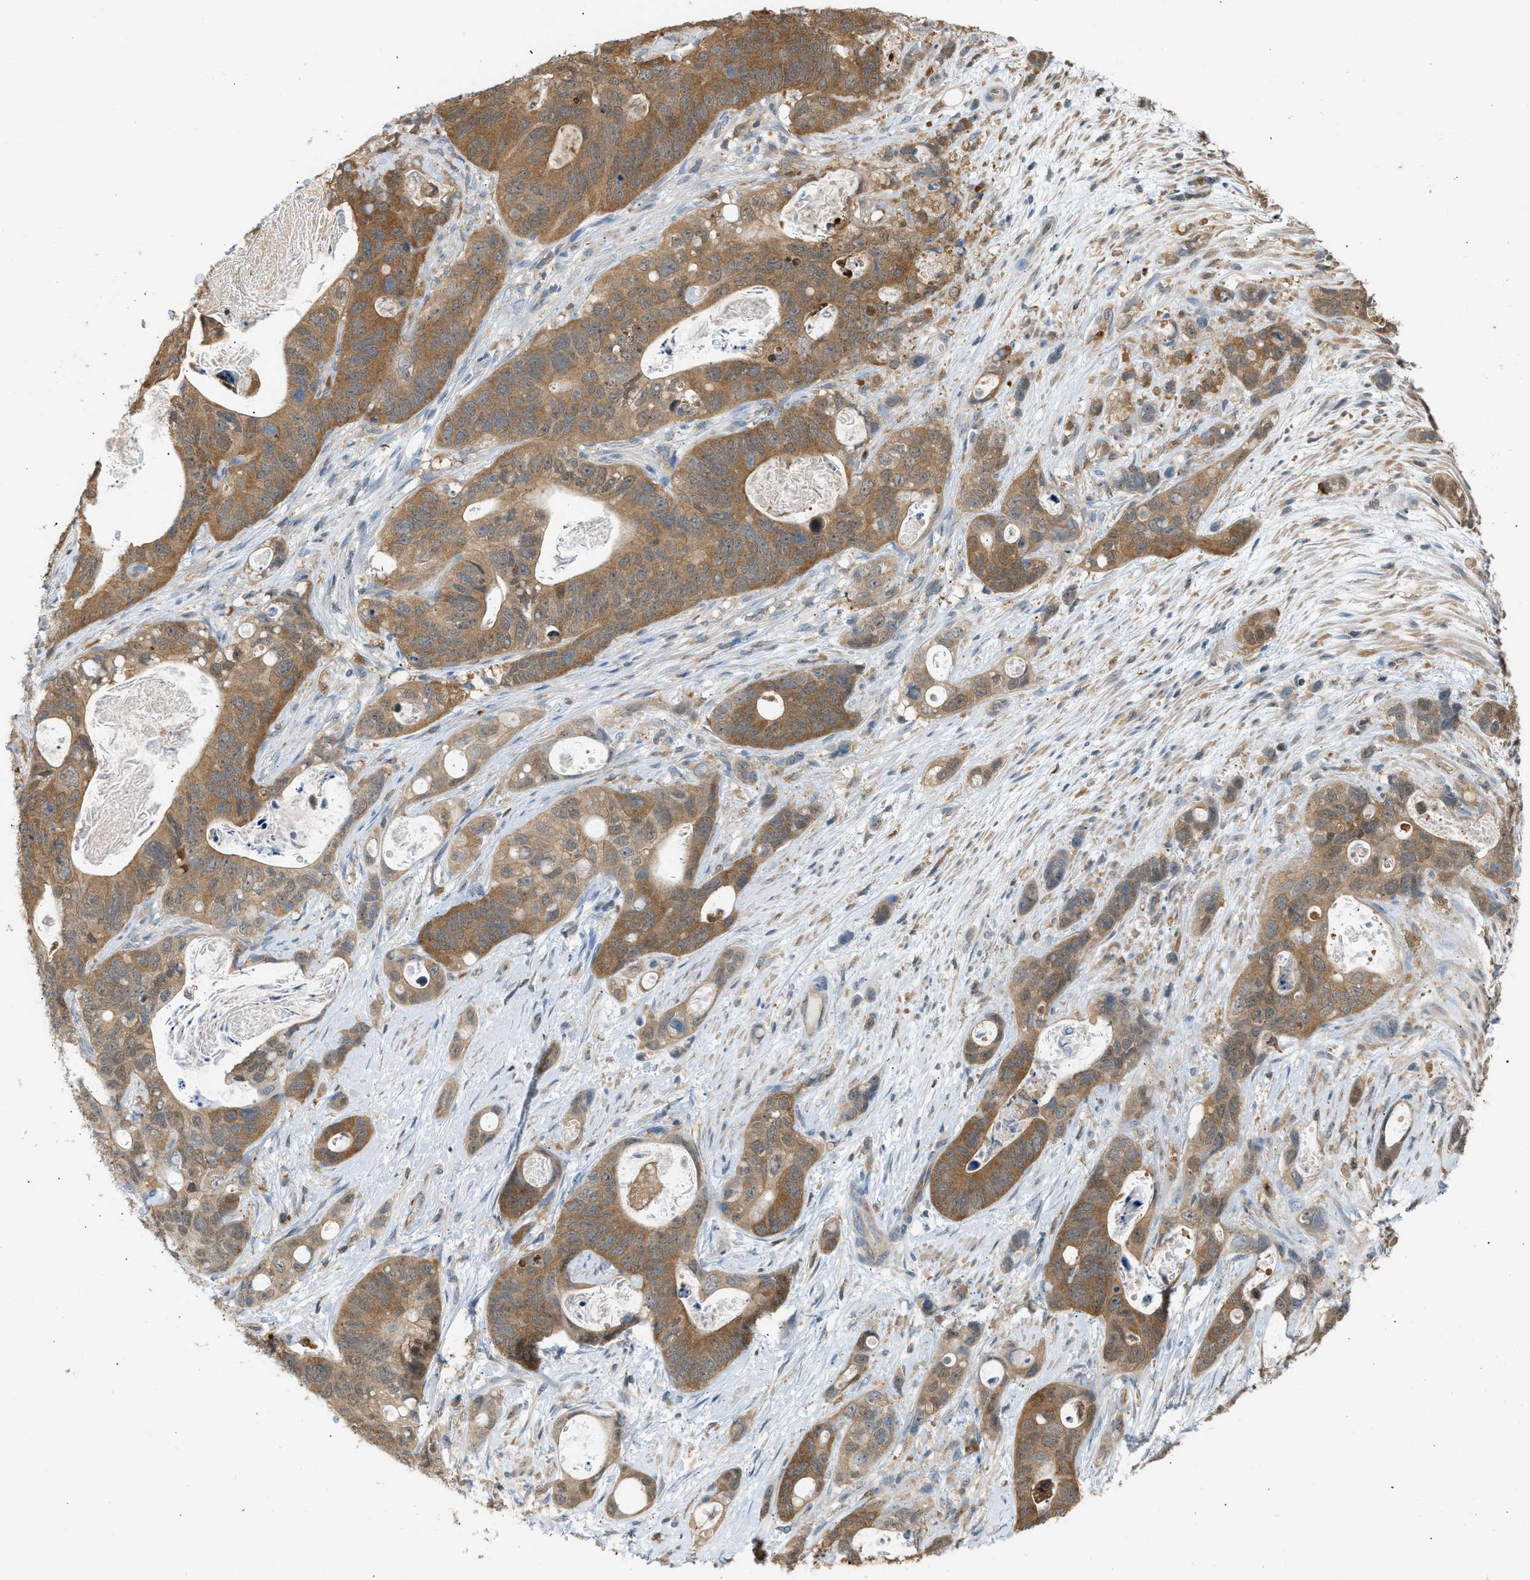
{"staining": {"intensity": "moderate", "quantity": ">75%", "location": "cytoplasmic/membranous"}, "tissue": "stomach cancer", "cell_type": "Tumor cells", "image_type": "cancer", "snomed": [{"axis": "morphology", "description": "Normal tissue, NOS"}, {"axis": "morphology", "description": "Adenocarcinoma, NOS"}, {"axis": "topography", "description": "Stomach"}], "caption": "Immunohistochemistry (IHC) image of neoplastic tissue: adenocarcinoma (stomach) stained using IHC exhibits medium levels of moderate protein expression localized specifically in the cytoplasmic/membranous of tumor cells, appearing as a cytoplasmic/membranous brown color.", "gene": "ENO1", "patient": {"sex": "female", "age": 89}}